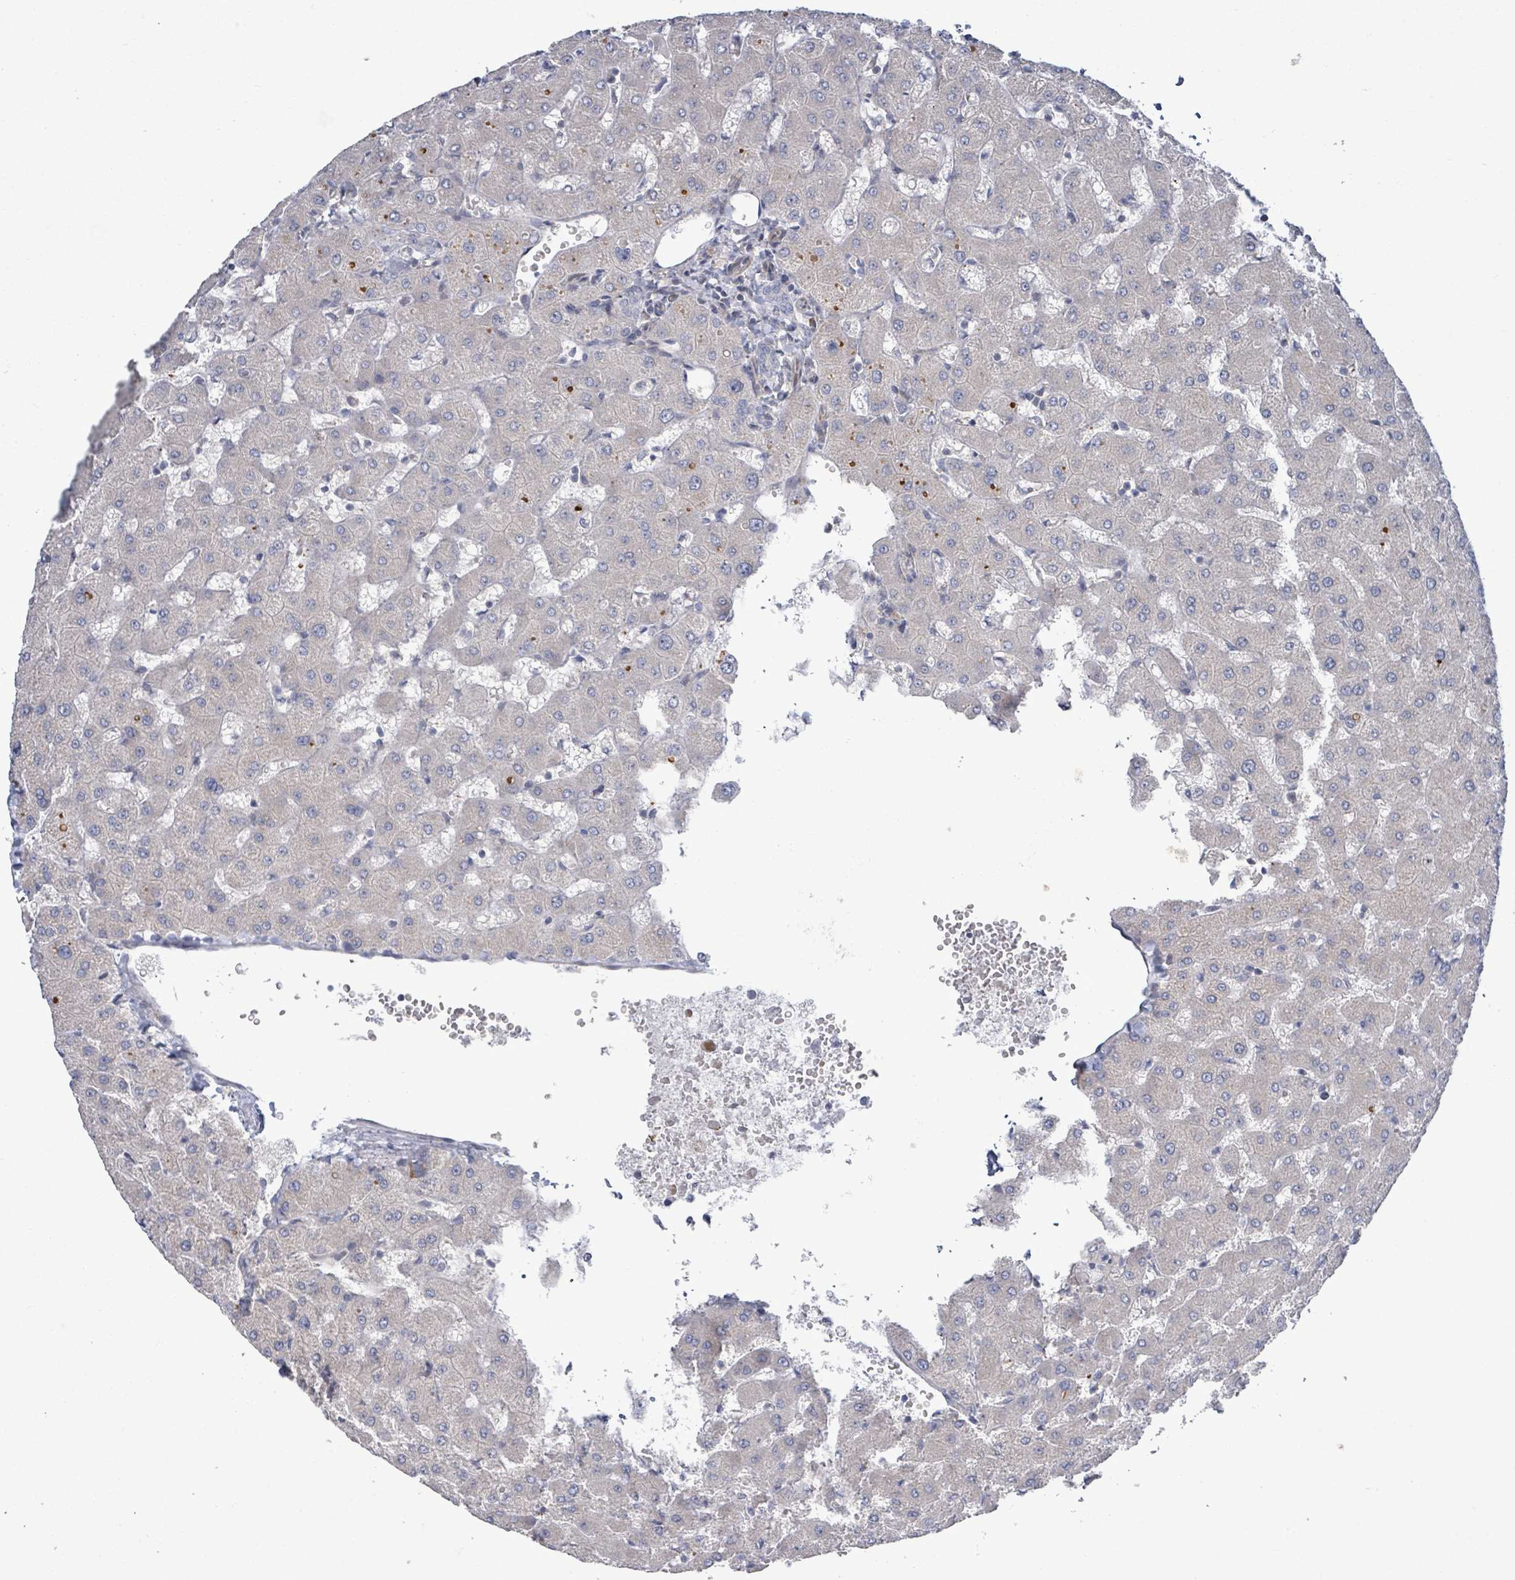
{"staining": {"intensity": "negative", "quantity": "none", "location": "none"}, "tissue": "liver", "cell_type": "Cholangiocytes", "image_type": "normal", "snomed": [{"axis": "morphology", "description": "Normal tissue, NOS"}, {"axis": "topography", "description": "Liver"}], "caption": "Cholangiocytes are negative for protein expression in normal human liver. (Immunohistochemistry, brightfield microscopy, high magnification).", "gene": "LILRA4", "patient": {"sex": "female", "age": 63}}